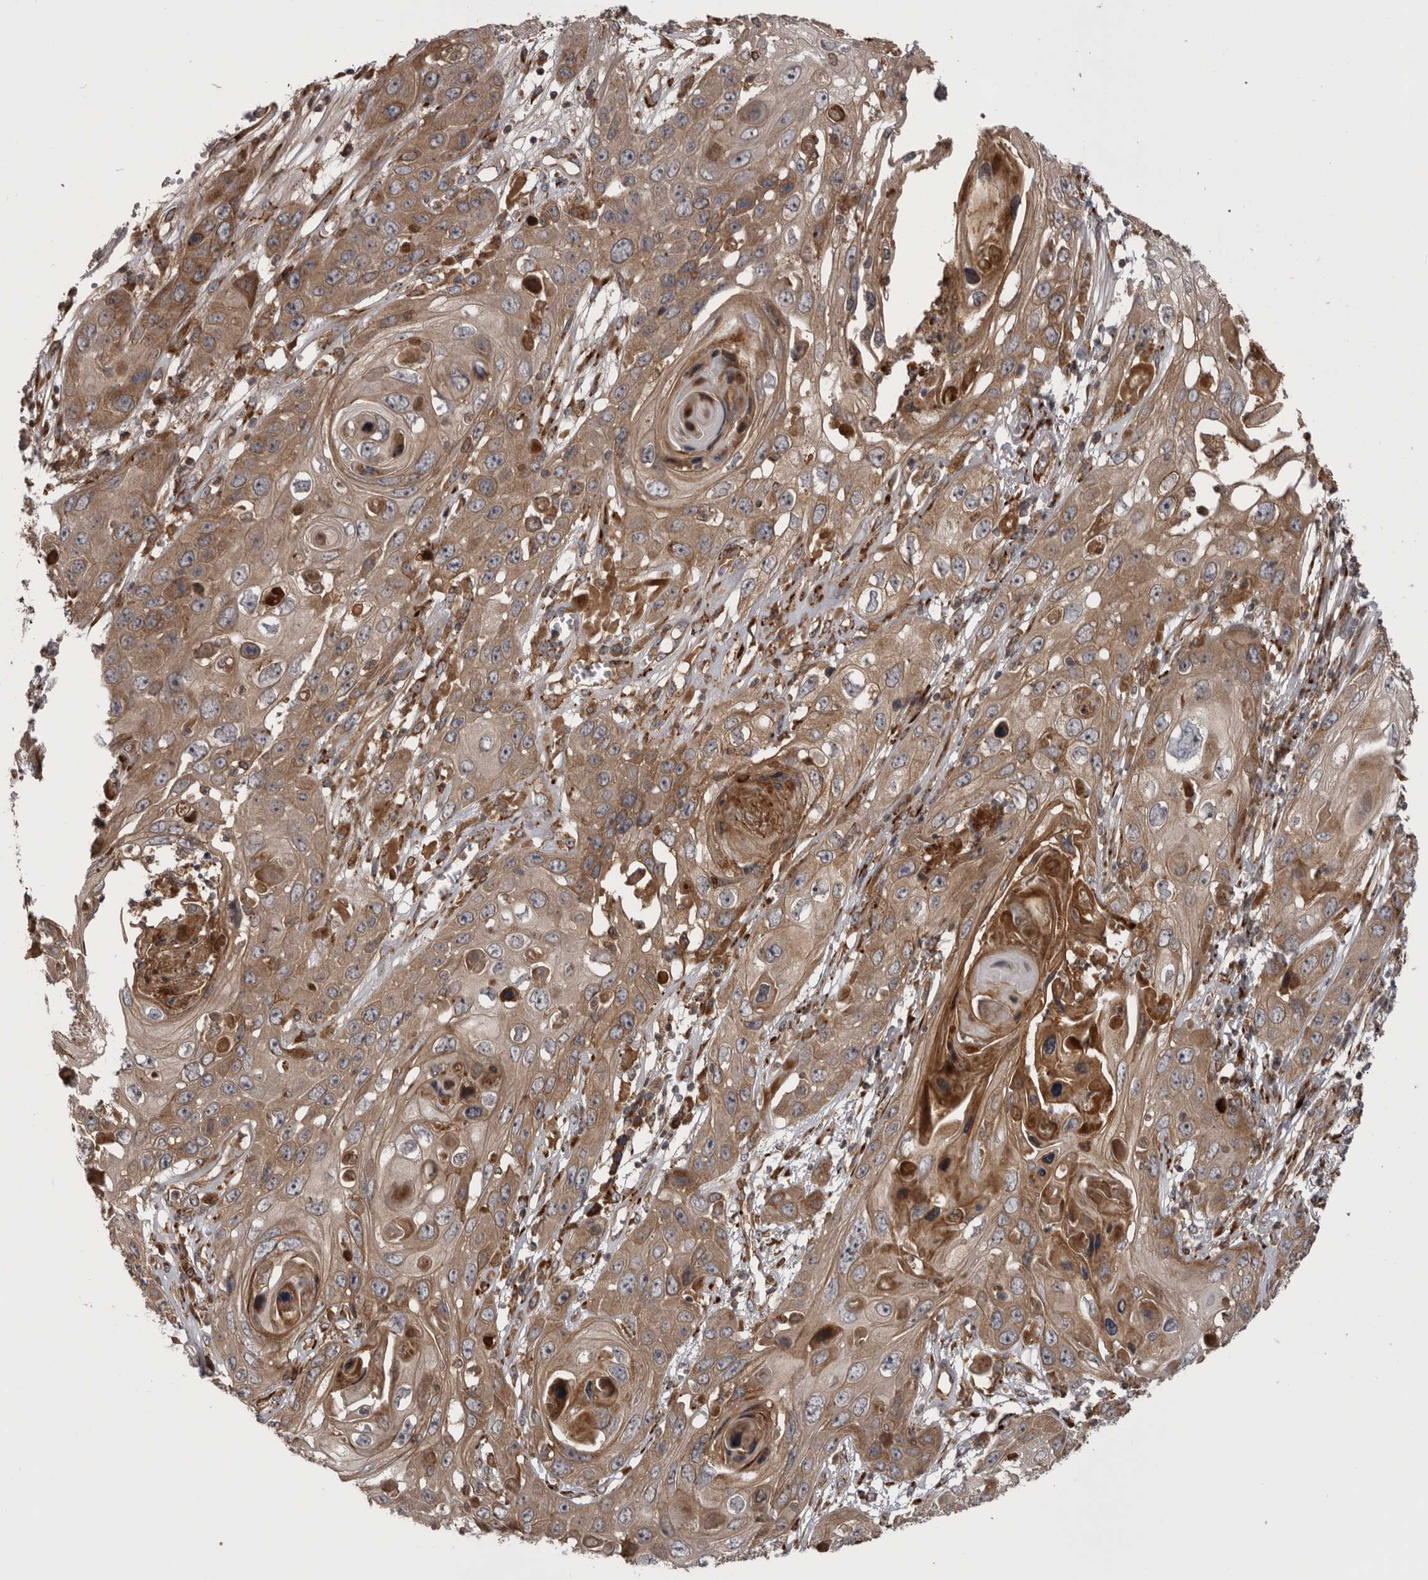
{"staining": {"intensity": "moderate", "quantity": ">75%", "location": "cytoplasmic/membranous"}, "tissue": "skin cancer", "cell_type": "Tumor cells", "image_type": "cancer", "snomed": [{"axis": "morphology", "description": "Squamous cell carcinoma, NOS"}, {"axis": "topography", "description": "Skin"}], "caption": "Skin cancer (squamous cell carcinoma) stained for a protein reveals moderate cytoplasmic/membranous positivity in tumor cells.", "gene": "RAB3GAP2", "patient": {"sex": "male", "age": 55}}